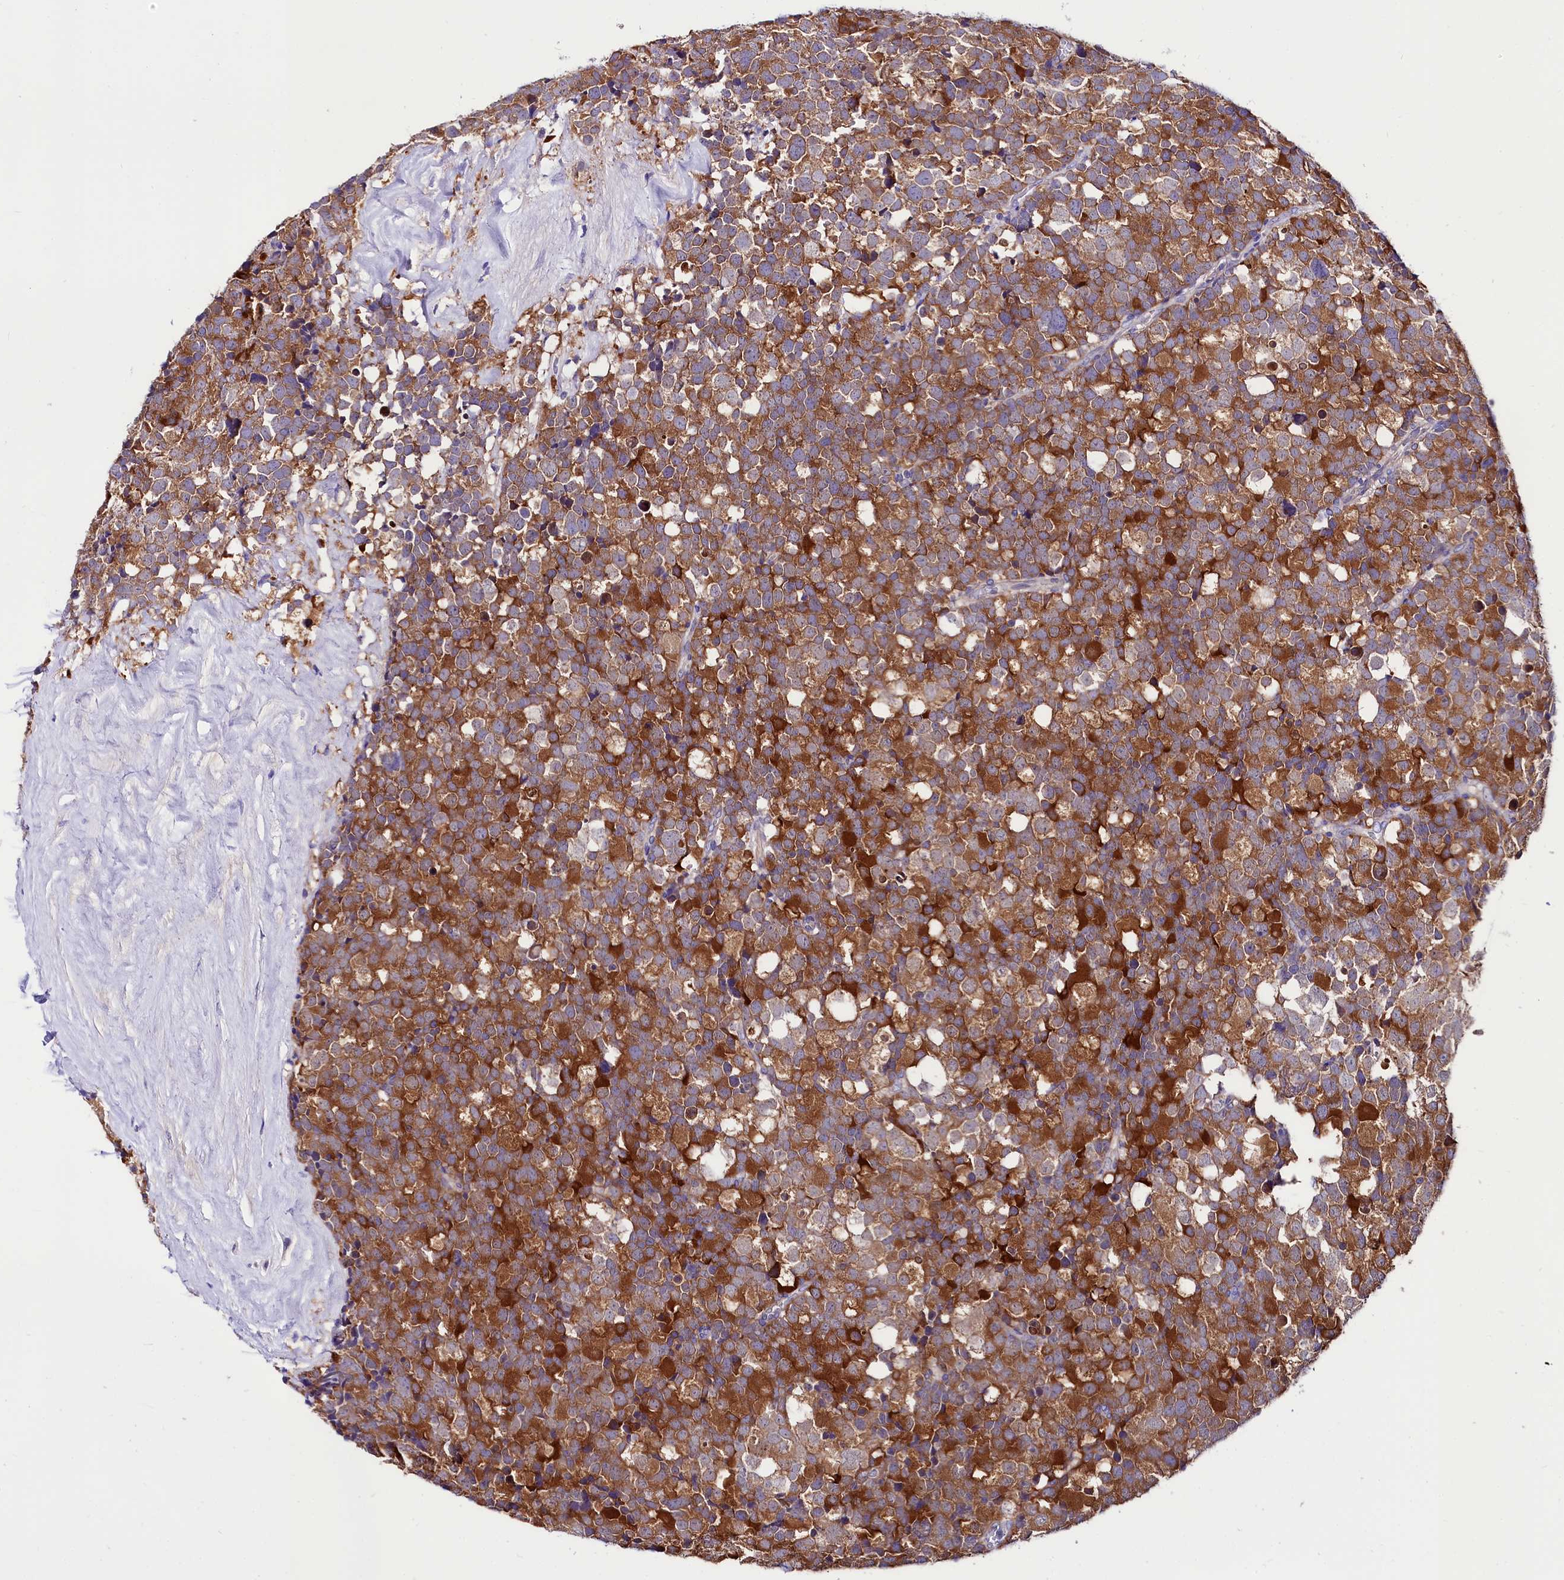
{"staining": {"intensity": "moderate", "quantity": ">75%", "location": "cytoplasmic/membranous"}, "tissue": "testis cancer", "cell_type": "Tumor cells", "image_type": "cancer", "snomed": [{"axis": "morphology", "description": "Seminoma, NOS"}, {"axis": "topography", "description": "Testis"}], "caption": "Testis seminoma tissue shows moderate cytoplasmic/membranous positivity in about >75% of tumor cells", "gene": "ABHD5", "patient": {"sex": "male", "age": 71}}